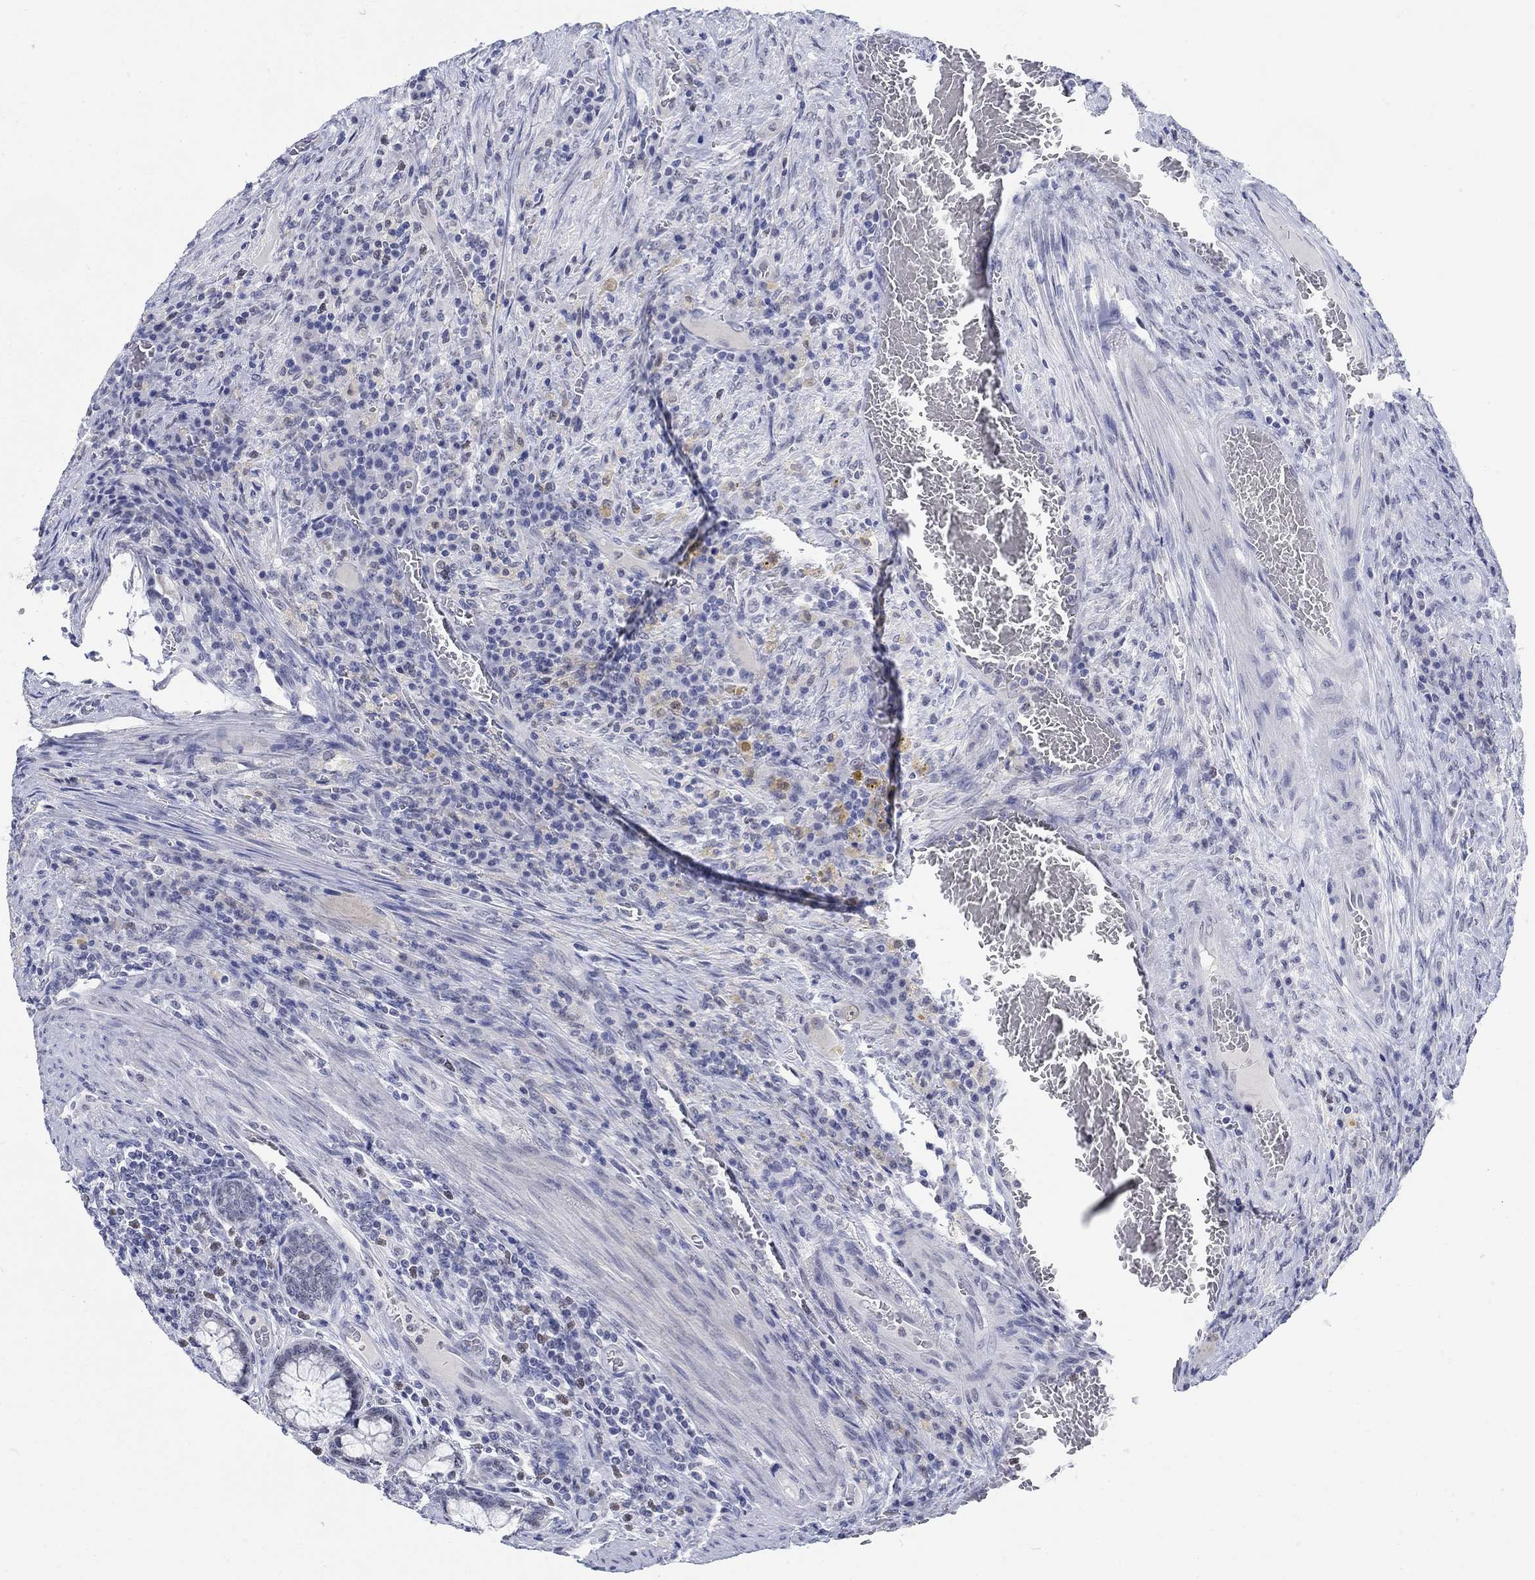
{"staining": {"intensity": "negative", "quantity": "none", "location": "none"}, "tissue": "colorectal cancer", "cell_type": "Tumor cells", "image_type": "cancer", "snomed": [{"axis": "morphology", "description": "Adenocarcinoma, NOS"}, {"axis": "topography", "description": "Colon"}], "caption": "The IHC micrograph has no significant staining in tumor cells of adenocarcinoma (colorectal) tissue.", "gene": "ANKS1B", "patient": {"sex": "female", "age": 86}}